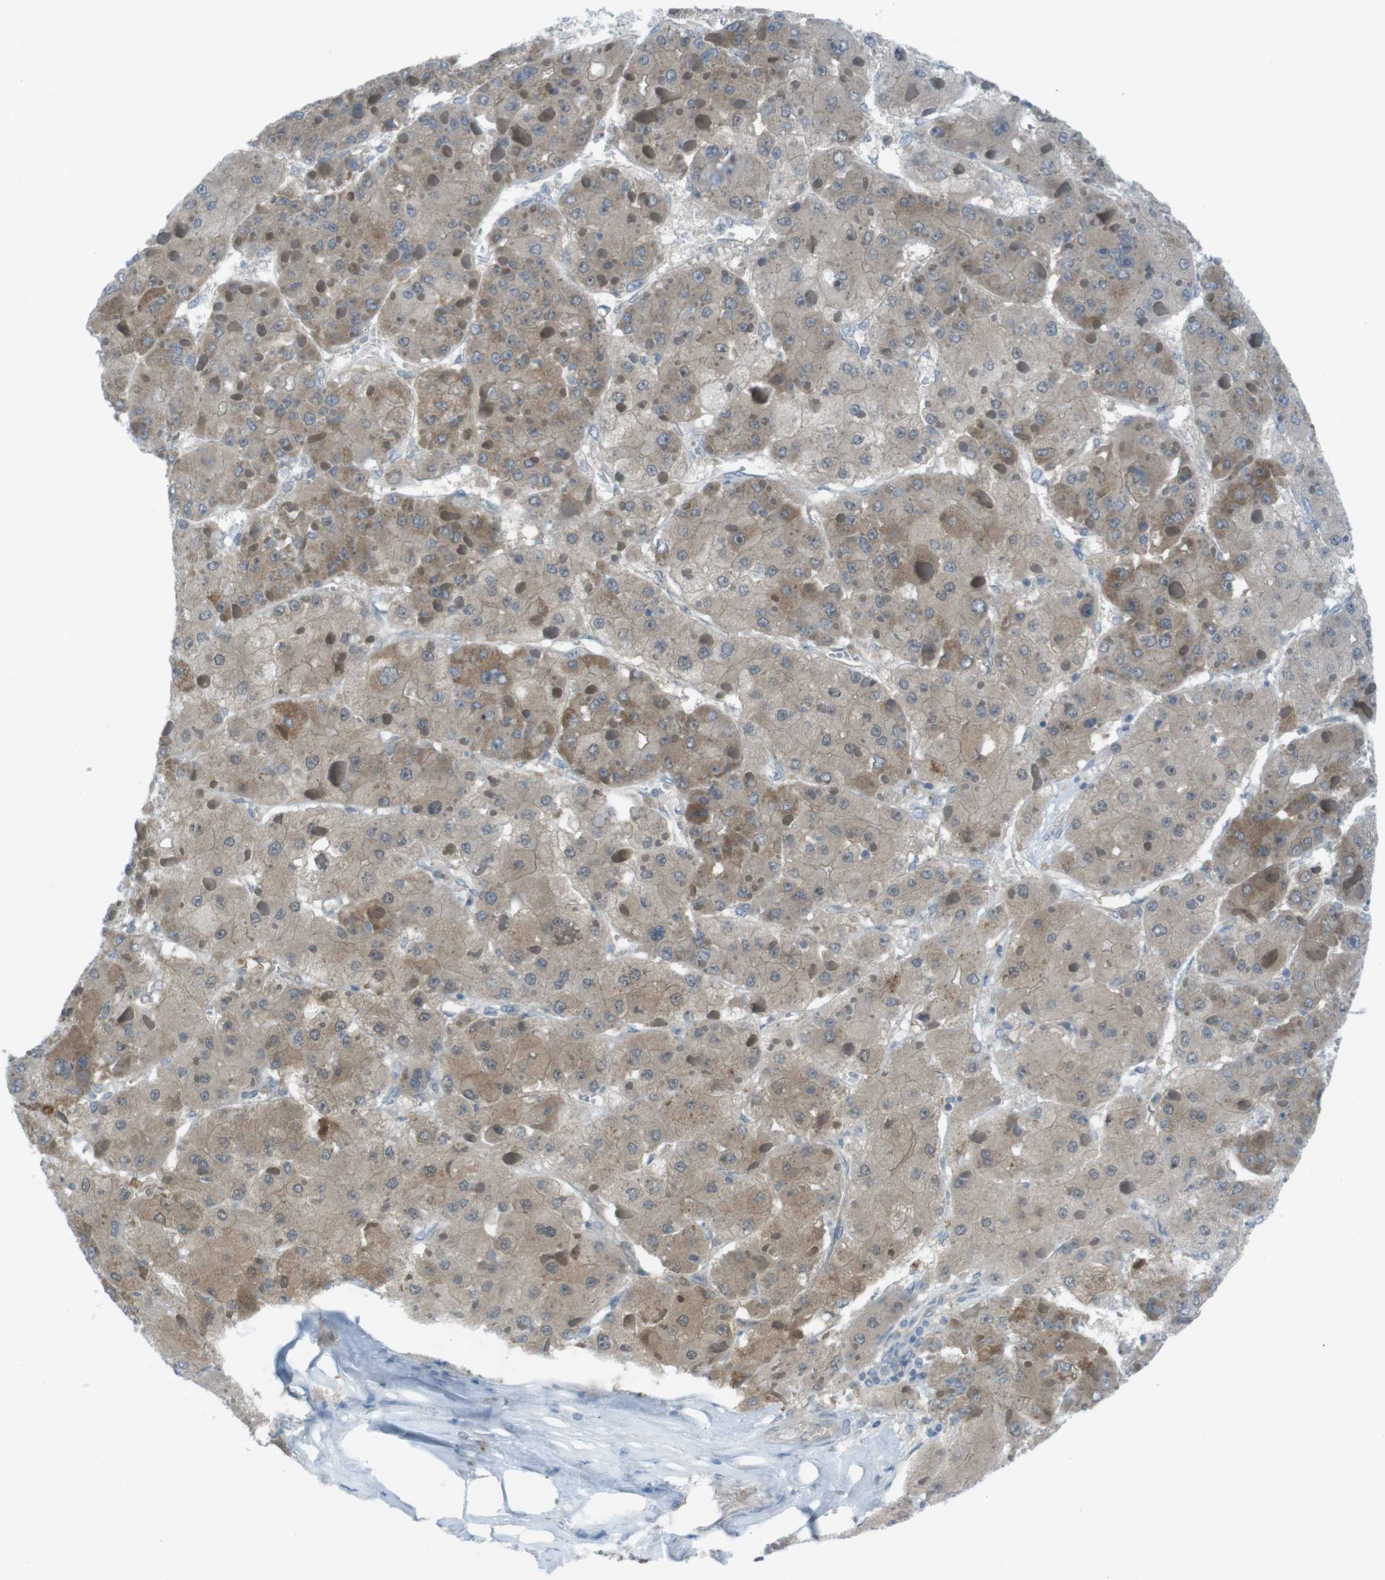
{"staining": {"intensity": "weak", "quantity": ">75%", "location": "cytoplasmic/membranous"}, "tissue": "liver cancer", "cell_type": "Tumor cells", "image_type": "cancer", "snomed": [{"axis": "morphology", "description": "Carcinoma, Hepatocellular, NOS"}, {"axis": "topography", "description": "Liver"}], "caption": "This micrograph reveals hepatocellular carcinoma (liver) stained with immunohistochemistry (IHC) to label a protein in brown. The cytoplasmic/membranous of tumor cells show weak positivity for the protein. Nuclei are counter-stained blue.", "gene": "ZDHHC20", "patient": {"sex": "female", "age": 73}}